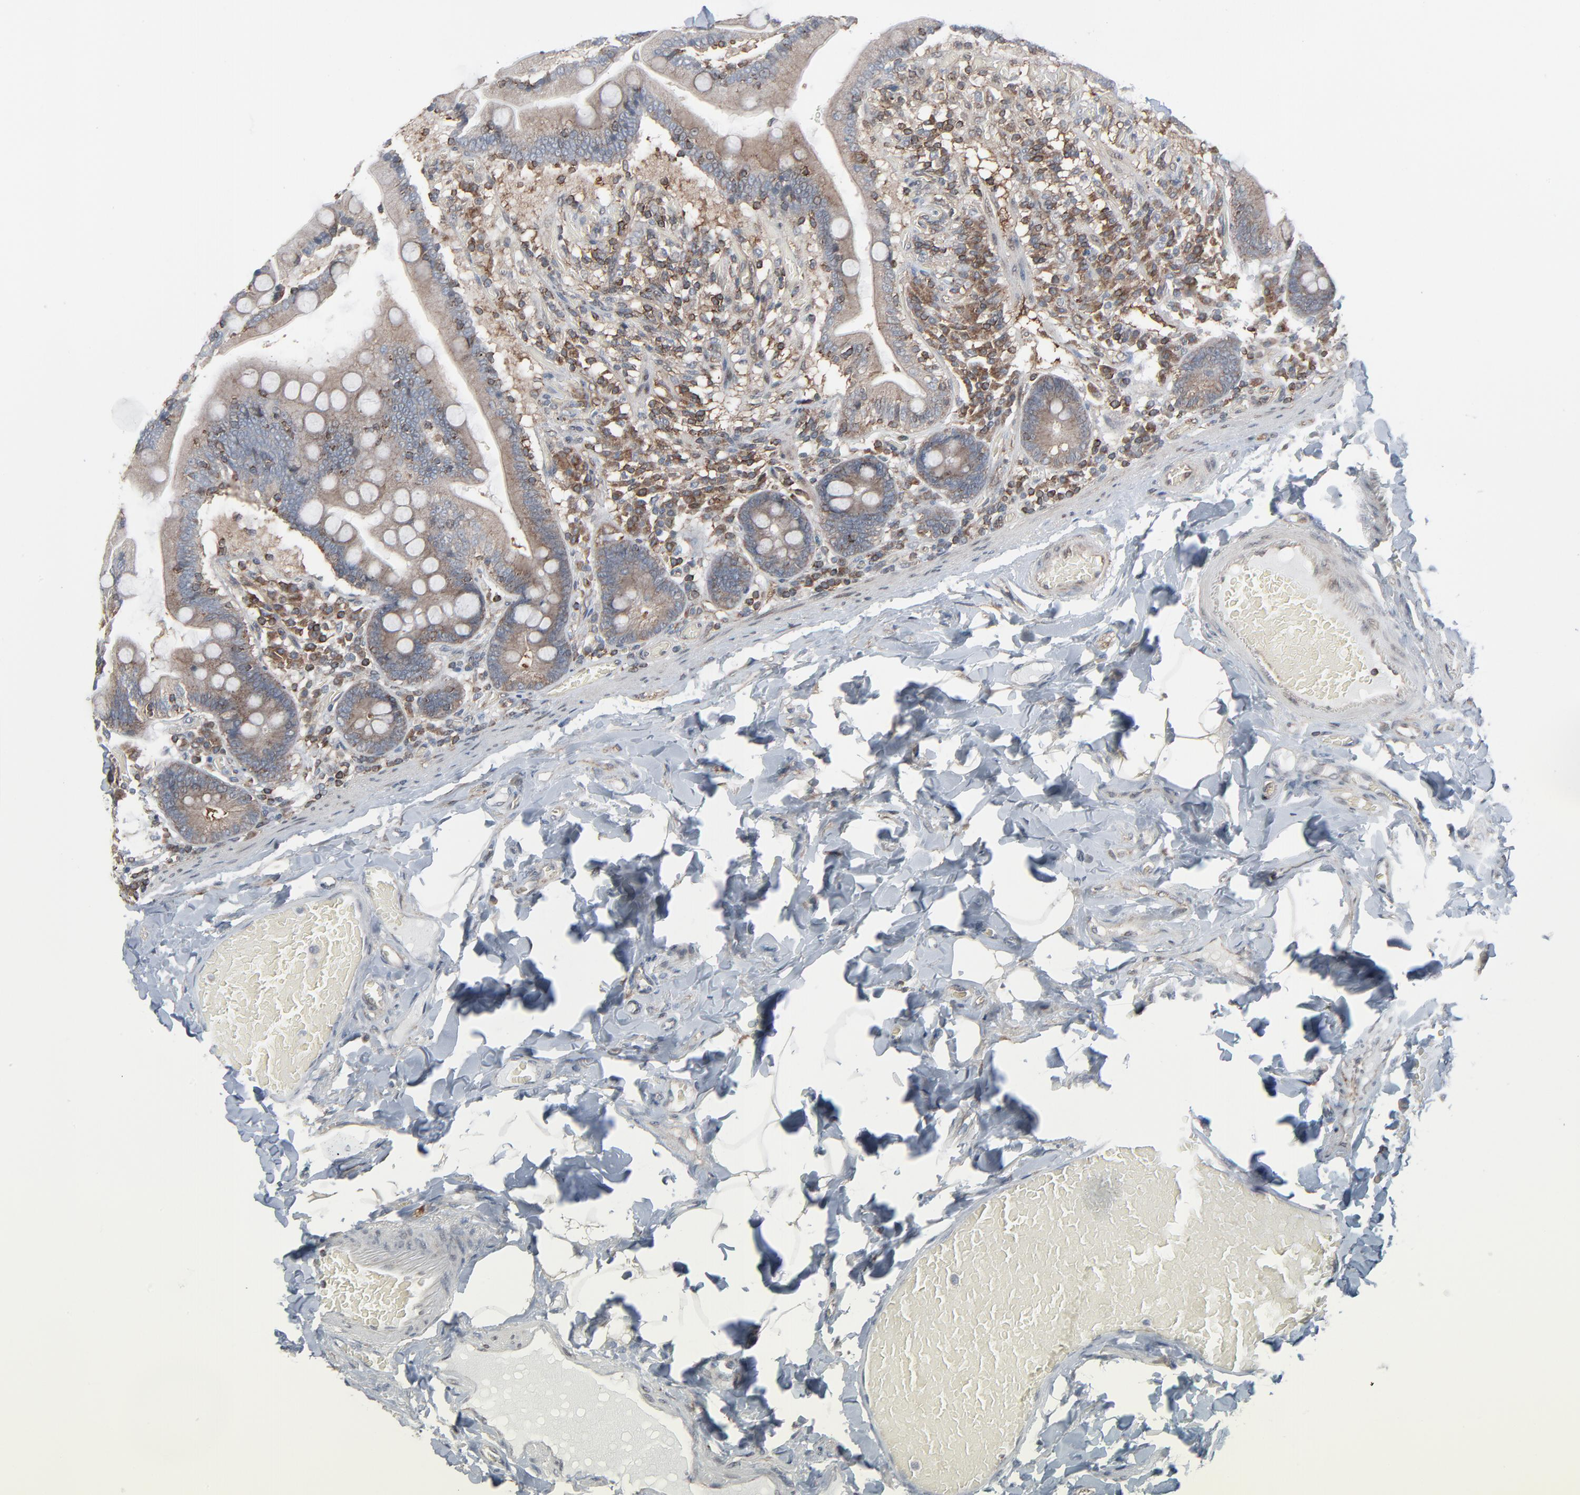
{"staining": {"intensity": "weak", "quantity": ">75%", "location": "cytoplasmic/membranous"}, "tissue": "duodenum", "cell_type": "Glandular cells", "image_type": "normal", "snomed": [{"axis": "morphology", "description": "Normal tissue, NOS"}, {"axis": "topography", "description": "Duodenum"}], "caption": "This image exhibits immunohistochemistry (IHC) staining of unremarkable human duodenum, with low weak cytoplasmic/membranous expression in about >75% of glandular cells.", "gene": "OPTN", "patient": {"sex": "male", "age": 66}}